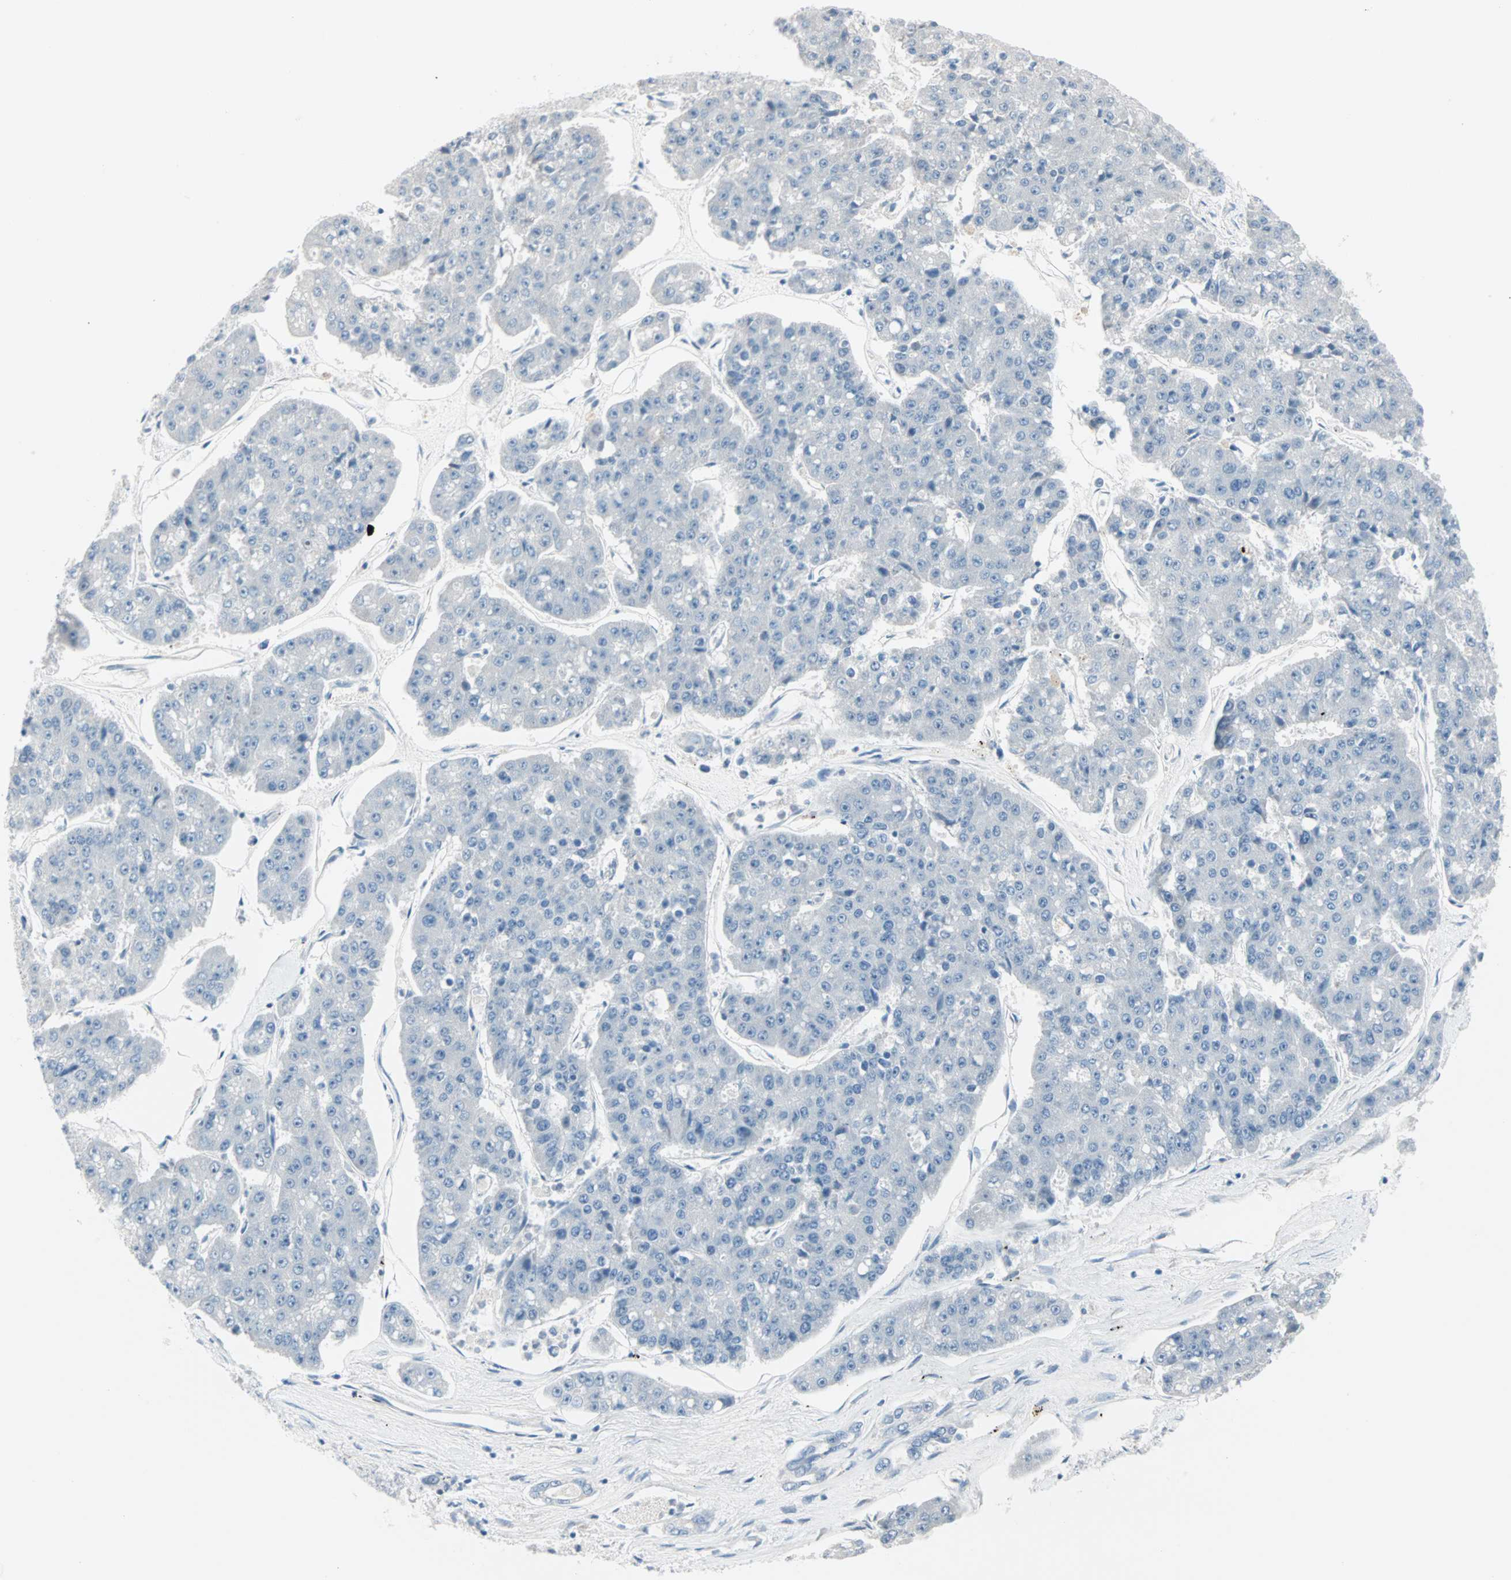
{"staining": {"intensity": "negative", "quantity": "none", "location": "none"}, "tissue": "pancreatic cancer", "cell_type": "Tumor cells", "image_type": "cancer", "snomed": [{"axis": "morphology", "description": "Adenocarcinoma, NOS"}, {"axis": "topography", "description": "Pancreas"}], "caption": "High magnification brightfield microscopy of pancreatic cancer (adenocarcinoma) stained with DAB (brown) and counterstained with hematoxylin (blue): tumor cells show no significant staining.", "gene": "NEFH", "patient": {"sex": "male", "age": 50}}